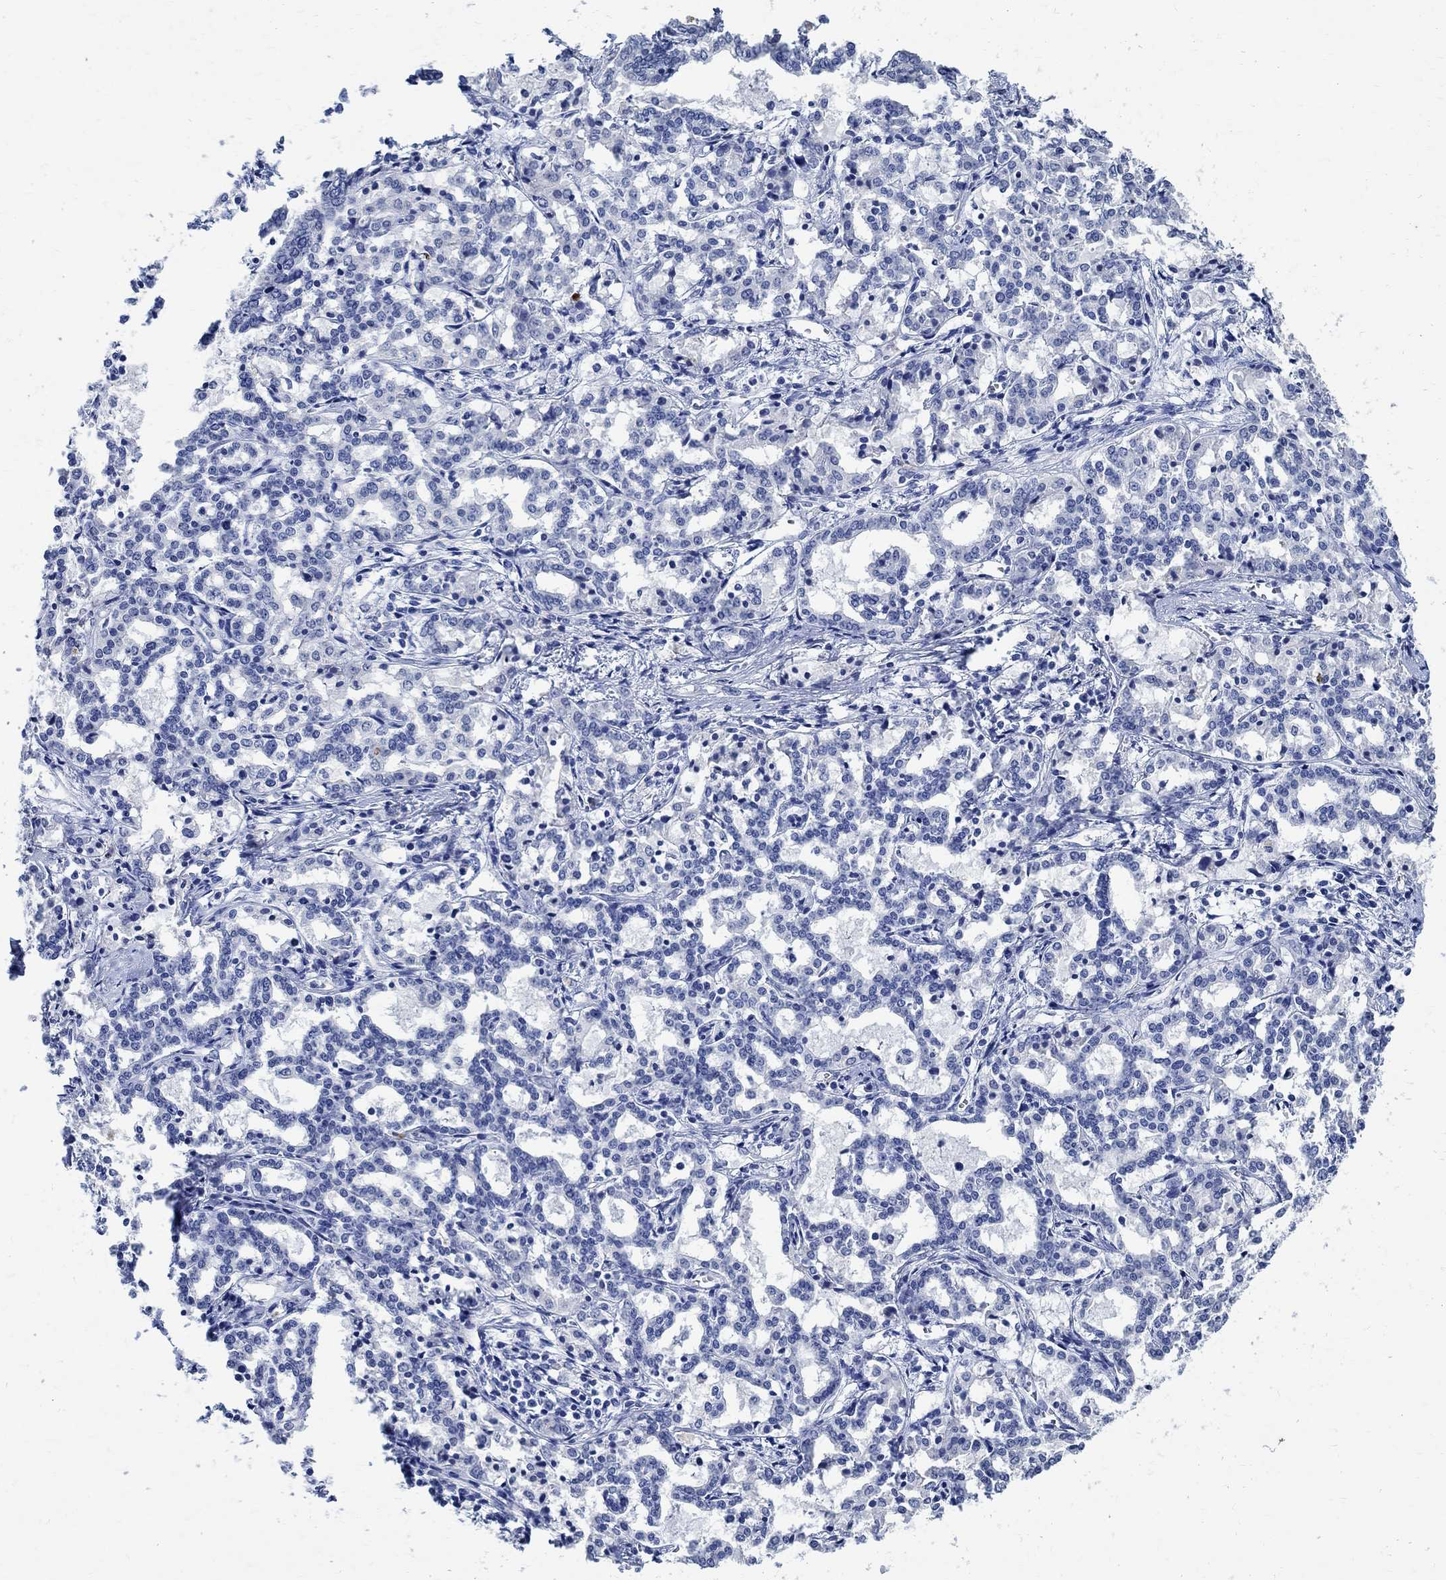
{"staining": {"intensity": "negative", "quantity": "none", "location": "none"}, "tissue": "liver cancer", "cell_type": "Tumor cells", "image_type": "cancer", "snomed": [{"axis": "morphology", "description": "Cholangiocarcinoma"}, {"axis": "topography", "description": "Liver"}], "caption": "Immunohistochemistry histopathology image of human liver cancer stained for a protein (brown), which demonstrates no positivity in tumor cells. (DAB (3,3'-diaminobenzidine) immunohistochemistry visualized using brightfield microscopy, high magnification).", "gene": "TMEM221", "patient": {"sex": "female", "age": 47}}